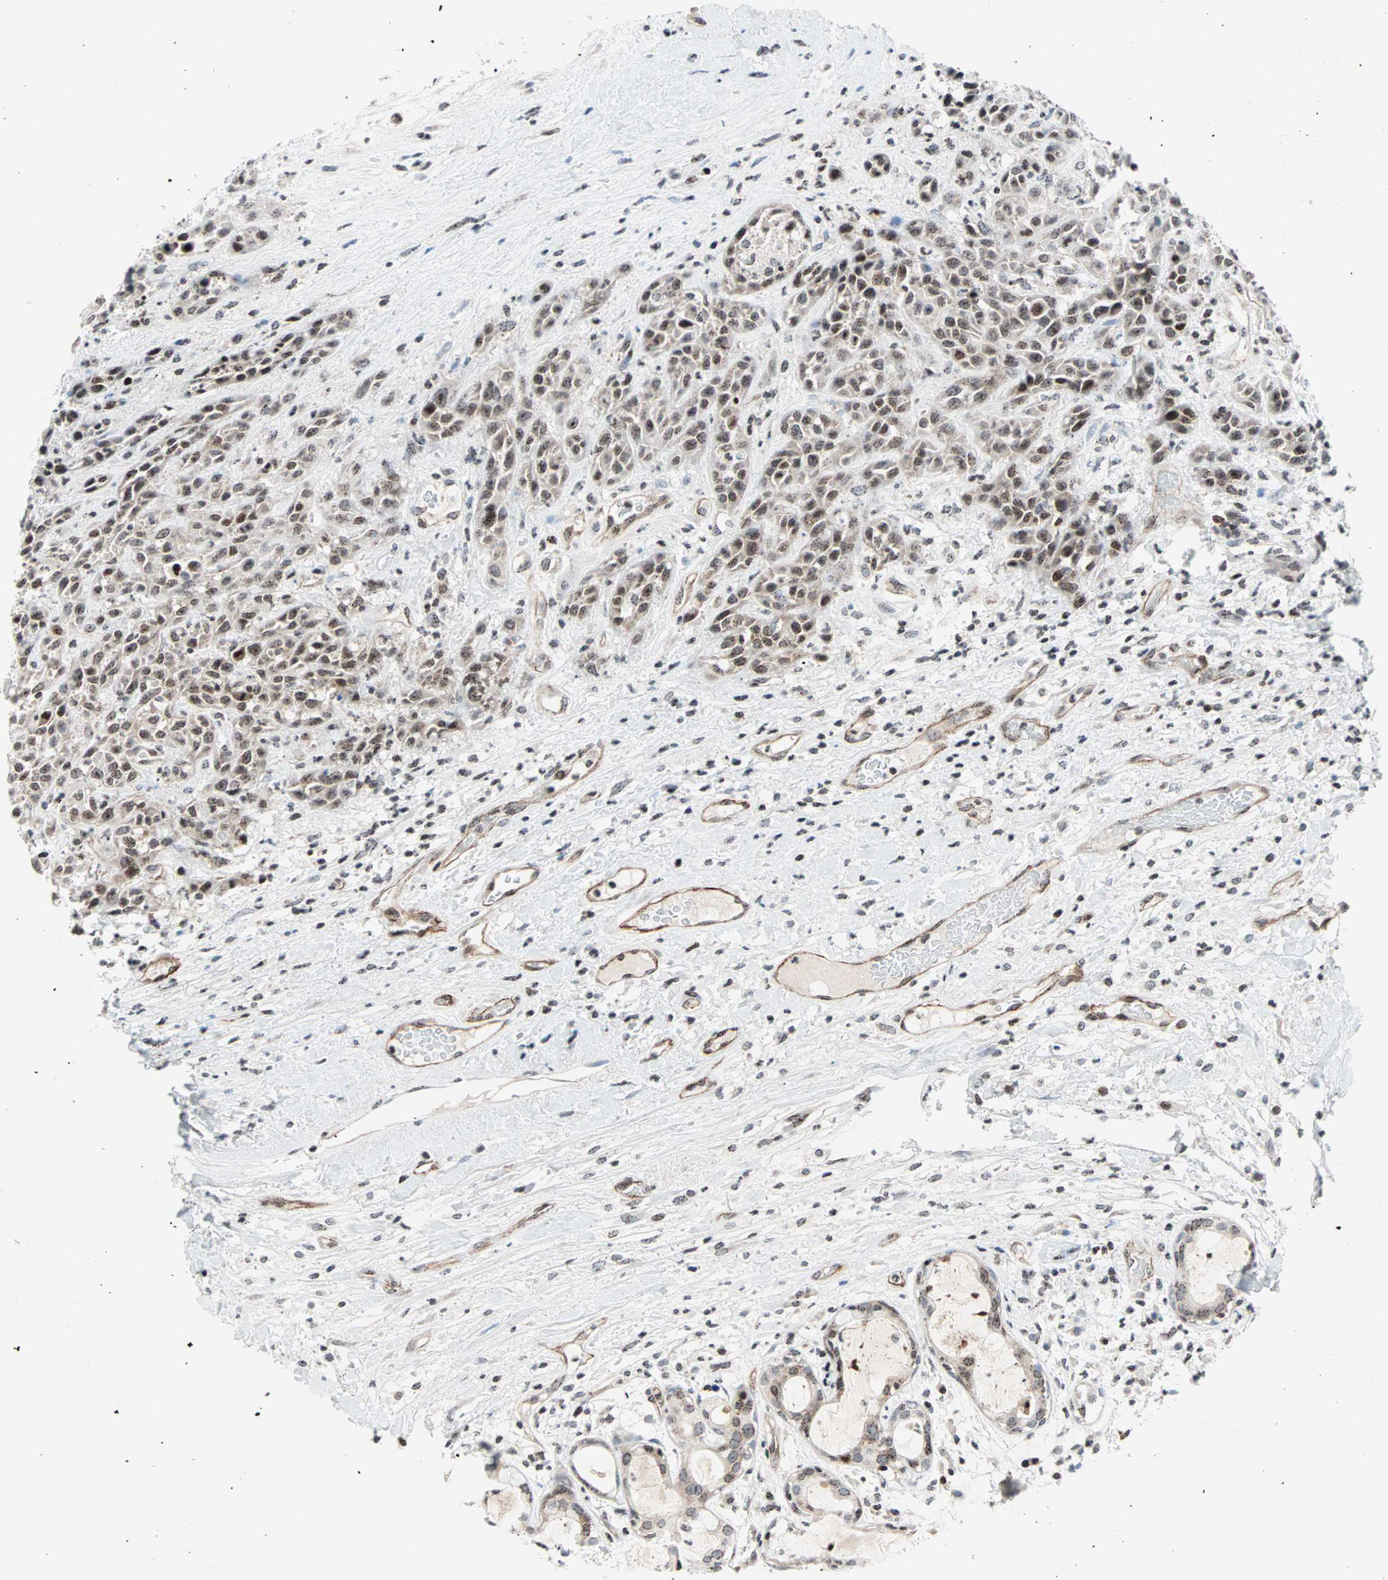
{"staining": {"intensity": "moderate", "quantity": ">75%", "location": "nuclear"}, "tissue": "head and neck cancer", "cell_type": "Tumor cells", "image_type": "cancer", "snomed": [{"axis": "morphology", "description": "Normal tissue, NOS"}, {"axis": "morphology", "description": "Squamous cell carcinoma, NOS"}, {"axis": "topography", "description": "Cartilage tissue"}, {"axis": "topography", "description": "Head-Neck"}], "caption": "Tumor cells exhibit medium levels of moderate nuclear staining in about >75% of cells in head and neck cancer (squamous cell carcinoma). (DAB (3,3'-diaminobenzidine) = brown stain, brightfield microscopy at high magnification).", "gene": "CENPA", "patient": {"sex": "male", "age": 62}}